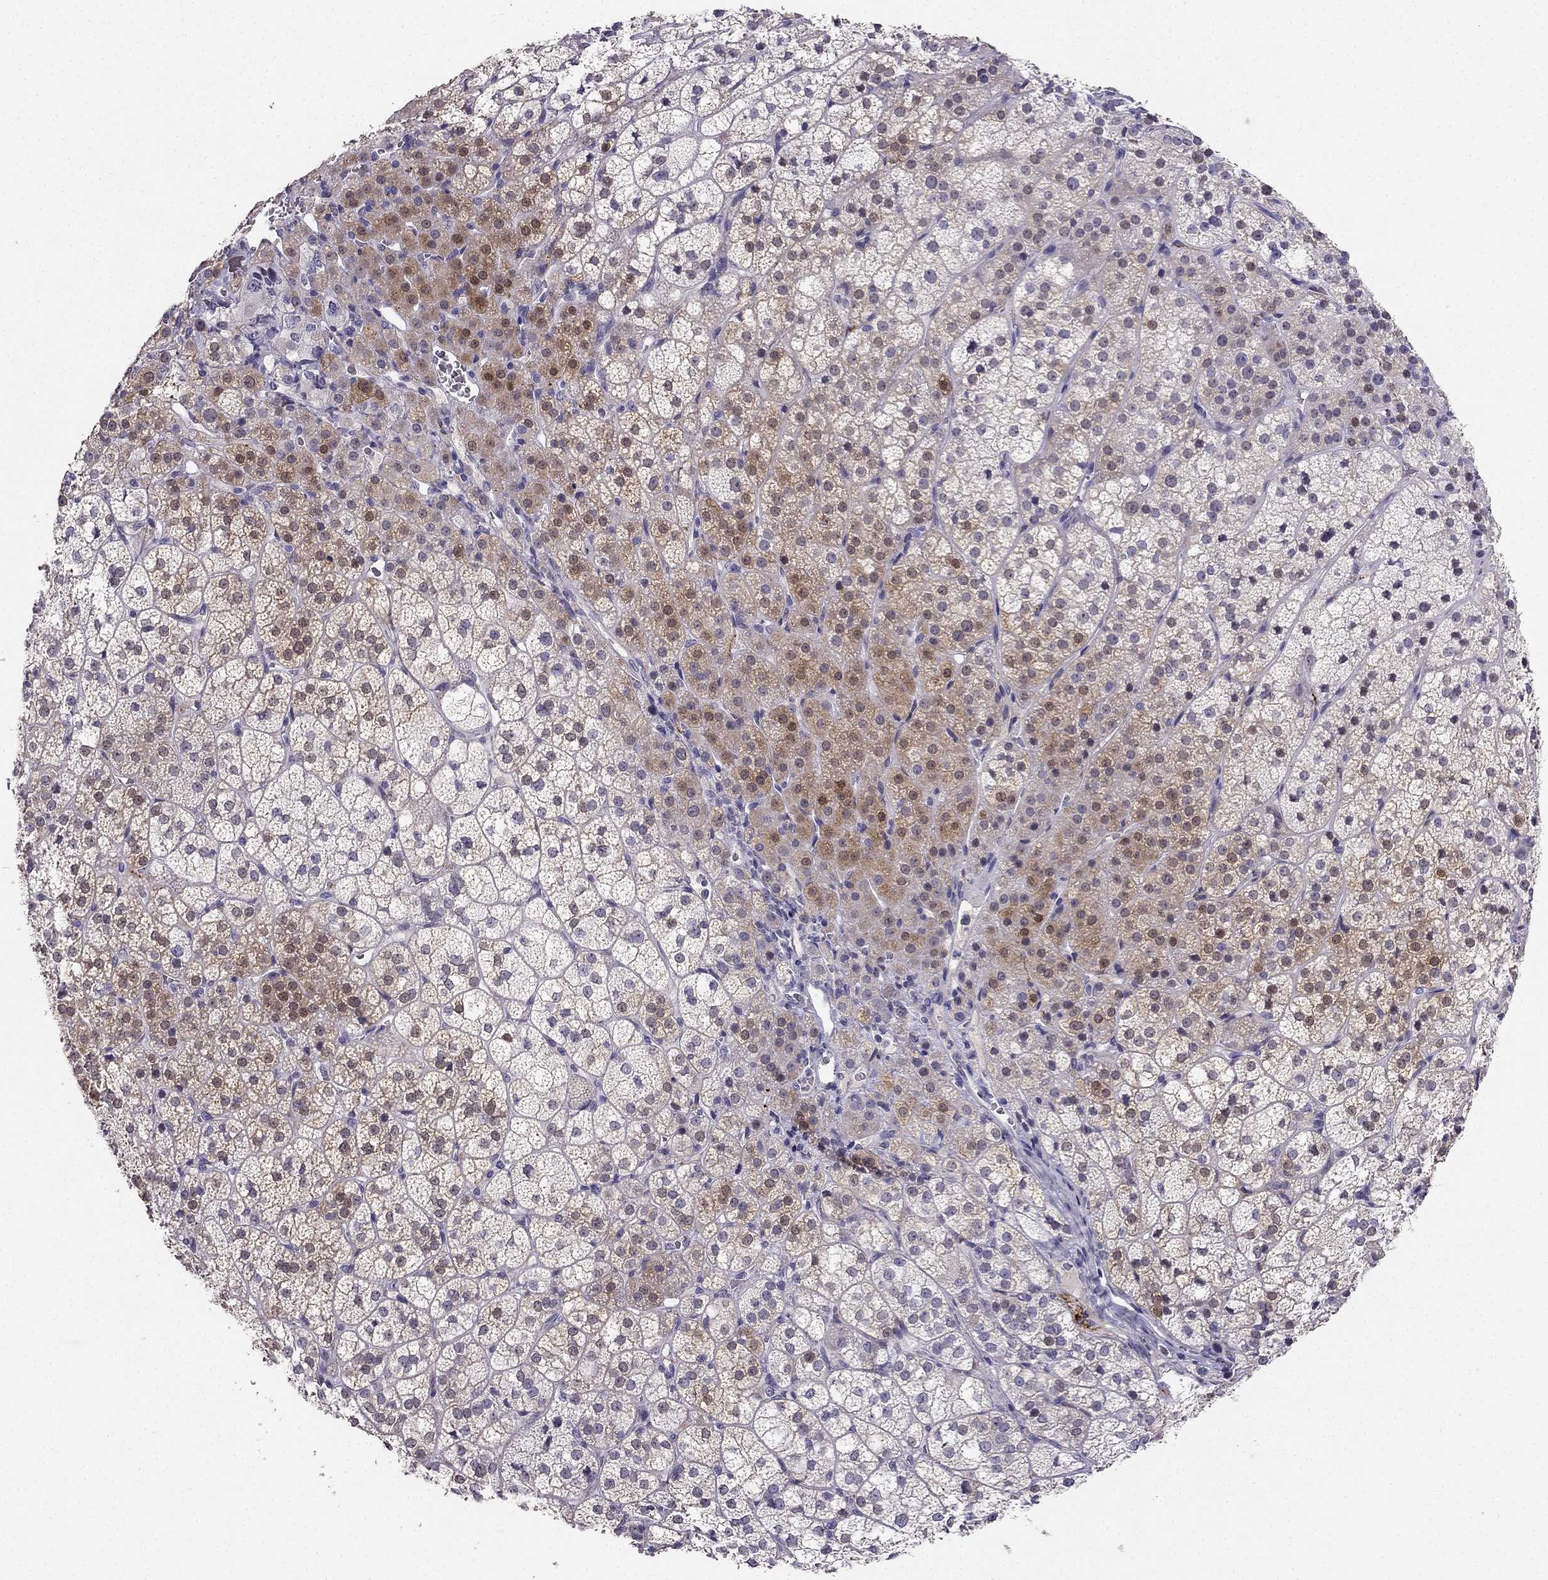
{"staining": {"intensity": "strong", "quantity": "<25%", "location": "cytoplasmic/membranous,nuclear"}, "tissue": "adrenal gland", "cell_type": "Glandular cells", "image_type": "normal", "snomed": [{"axis": "morphology", "description": "Normal tissue, NOS"}, {"axis": "topography", "description": "Adrenal gland"}], "caption": "Immunohistochemical staining of unremarkable human adrenal gland displays strong cytoplasmic/membranous,nuclear protein positivity in approximately <25% of glandular cells.", "gene": "CALB2", "patient": {"sex": "female", "age": 60}}